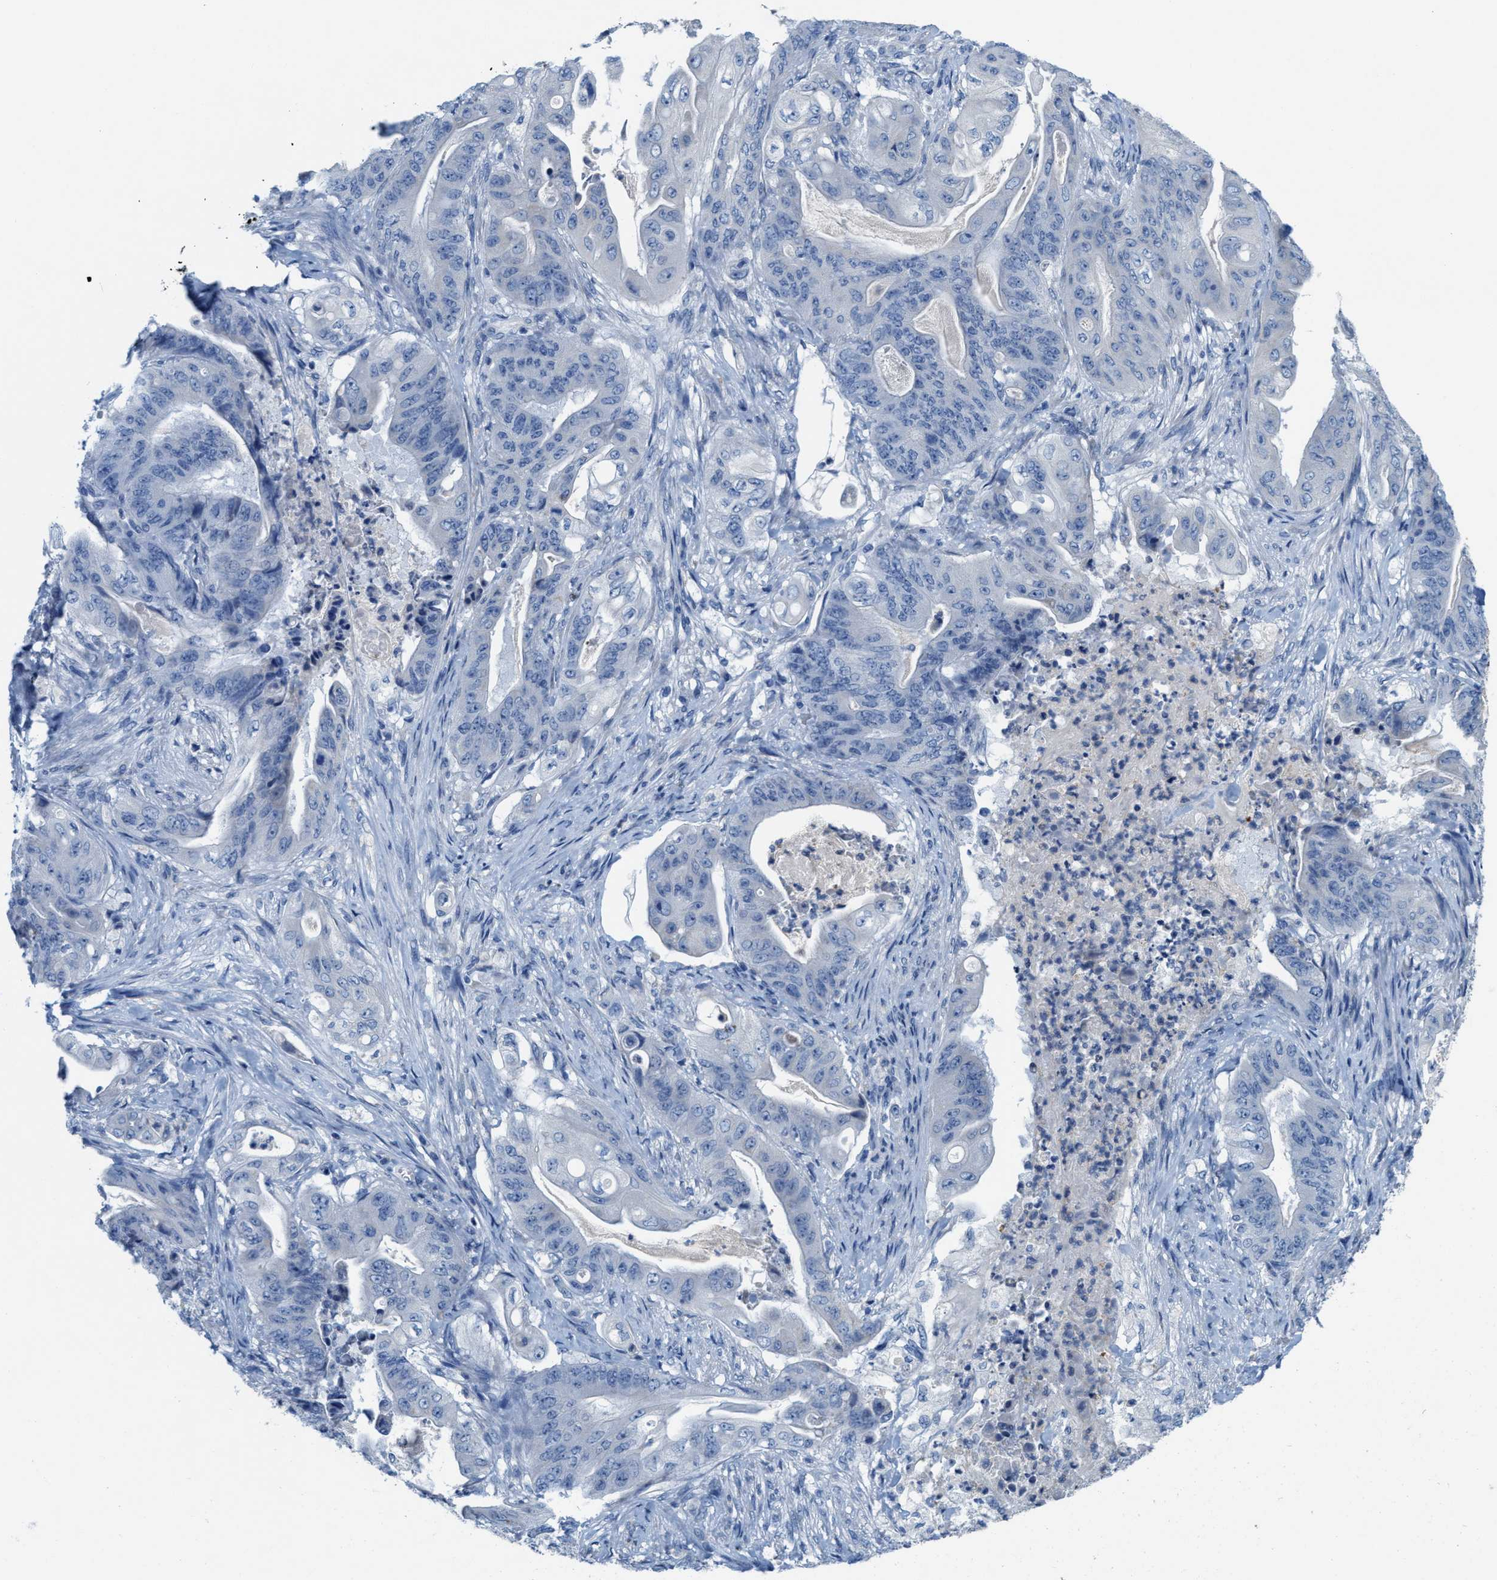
{"staining": {"intensity": "negative", "quantity": "none", "location": "none"}, "tissue": "stomach cancer", "cell_type": "Tumor cells", "image_type": "cancer", "snomed": [{"axis": "morphology", "description": "Adenocarcinoma, NOS"}, {"axis": "topography", "description": "Stomach"}], "caption": "High magnification brightfield microscopy of adenocarcinoma (stomach) stained with DAB (3,3'-diaminobenzidine) (brown) and counterstained with hematoxylin (blue): tumor cells show no significant staining.", "gene": "CPA2", "patient": {"sex": "female", "age": 73}}